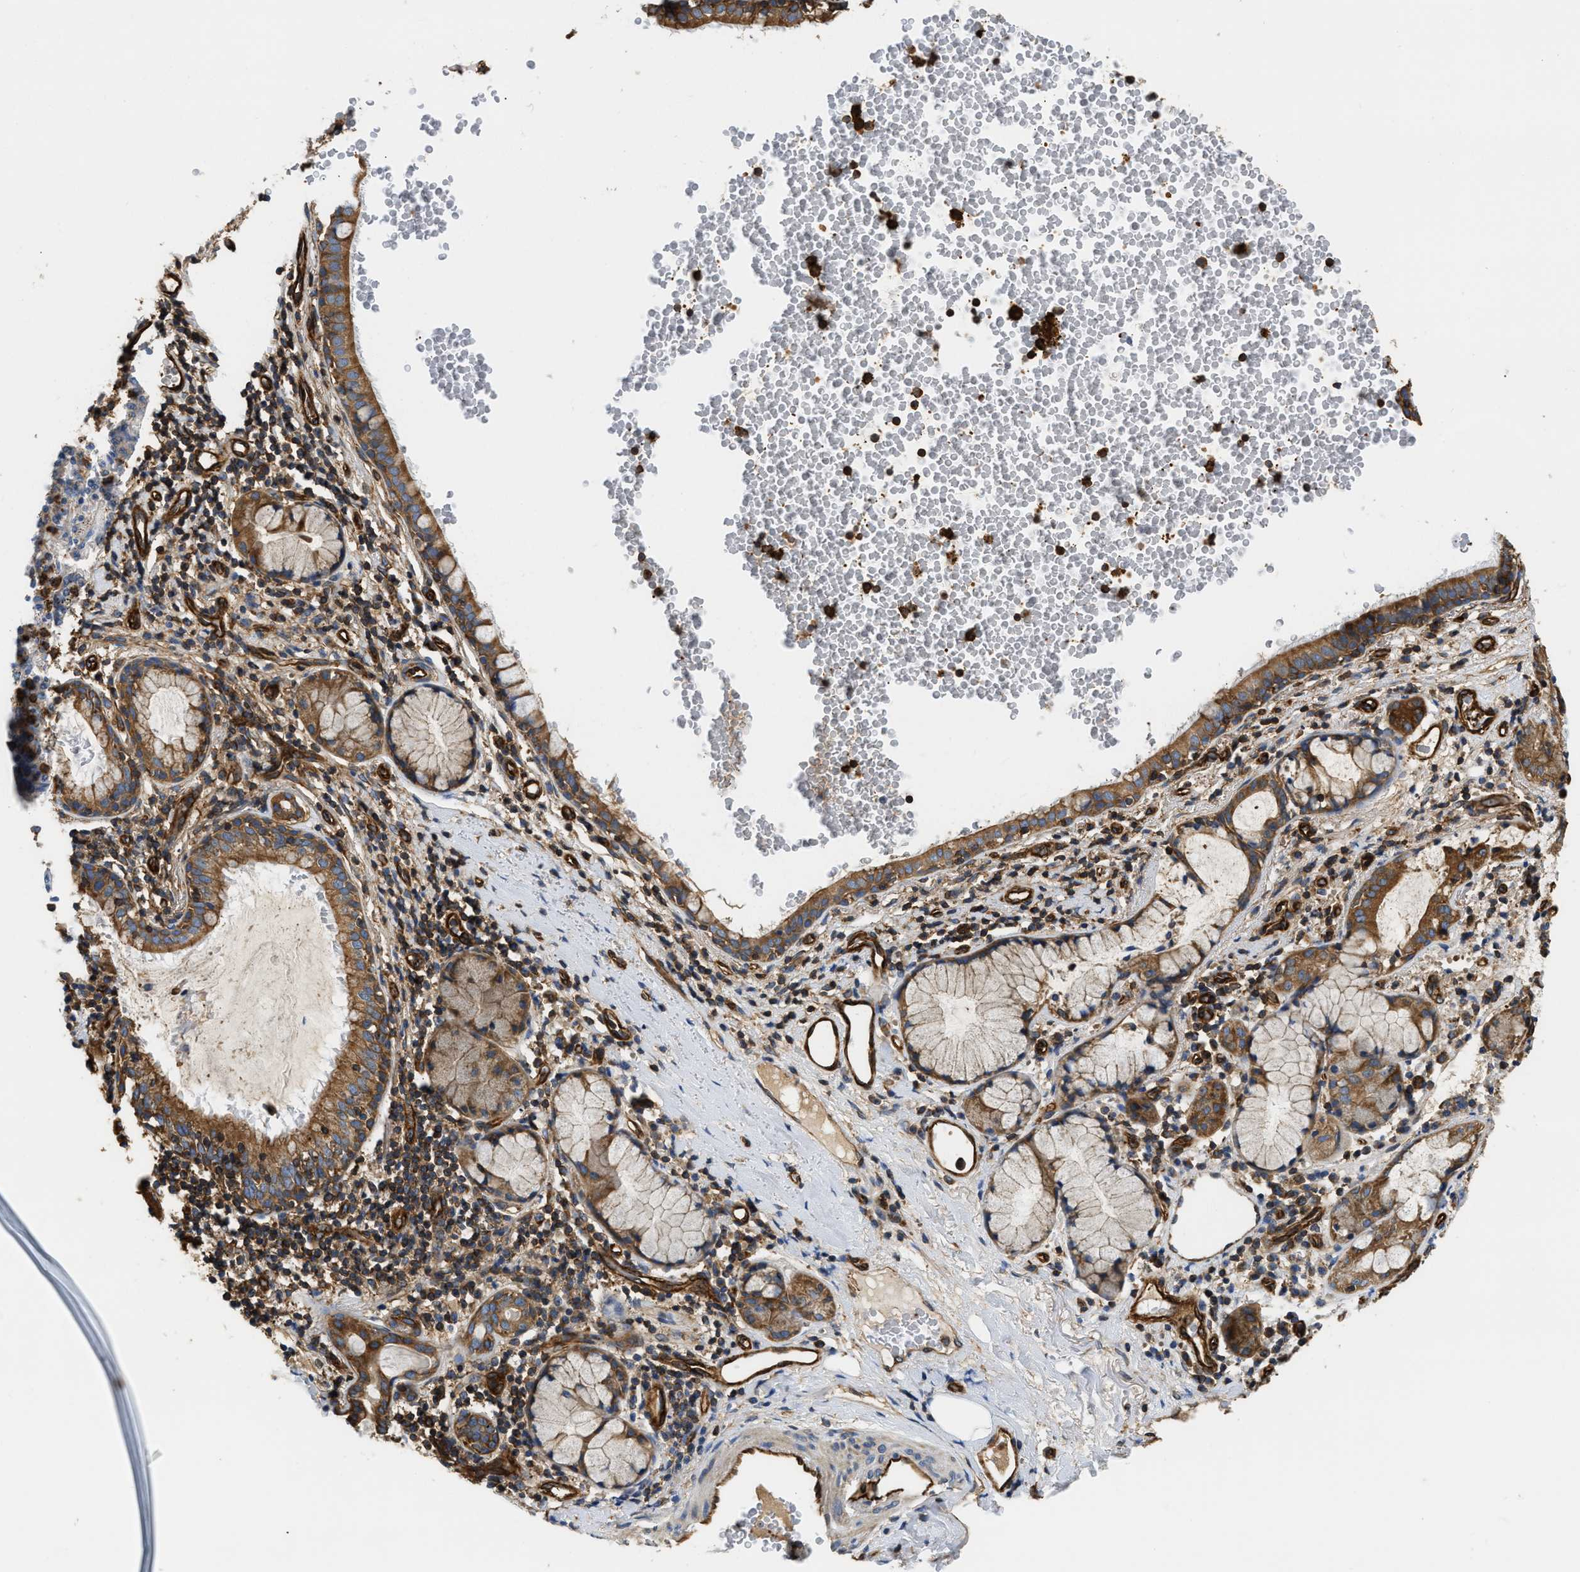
{"staining": {"intensity": "moderate", "quantity": ">75%", "location": "cytoplasmic/membranous"}, "tissue": "bronchus", "cell_type": "Respiratory epithelial cells", "image_type": "normal", "snomed": [{"axis": "morphology", "description": "Normal tissue, NOS"}, {"axis": "morphology", "description": "Inflammation, NOS"}, {"axis": "topography", "description": "Cartilage tissue"}, {"axis": "topography", "description": "Bronchus"}], "caption": "Protein staining of benign bronchus displays moderate cytoplasmic/membranous expression in approximately >75% of respiratory epithelial cells.", "gene": "SAMD9L", "patient": {"sex": "male", "age": 77}}